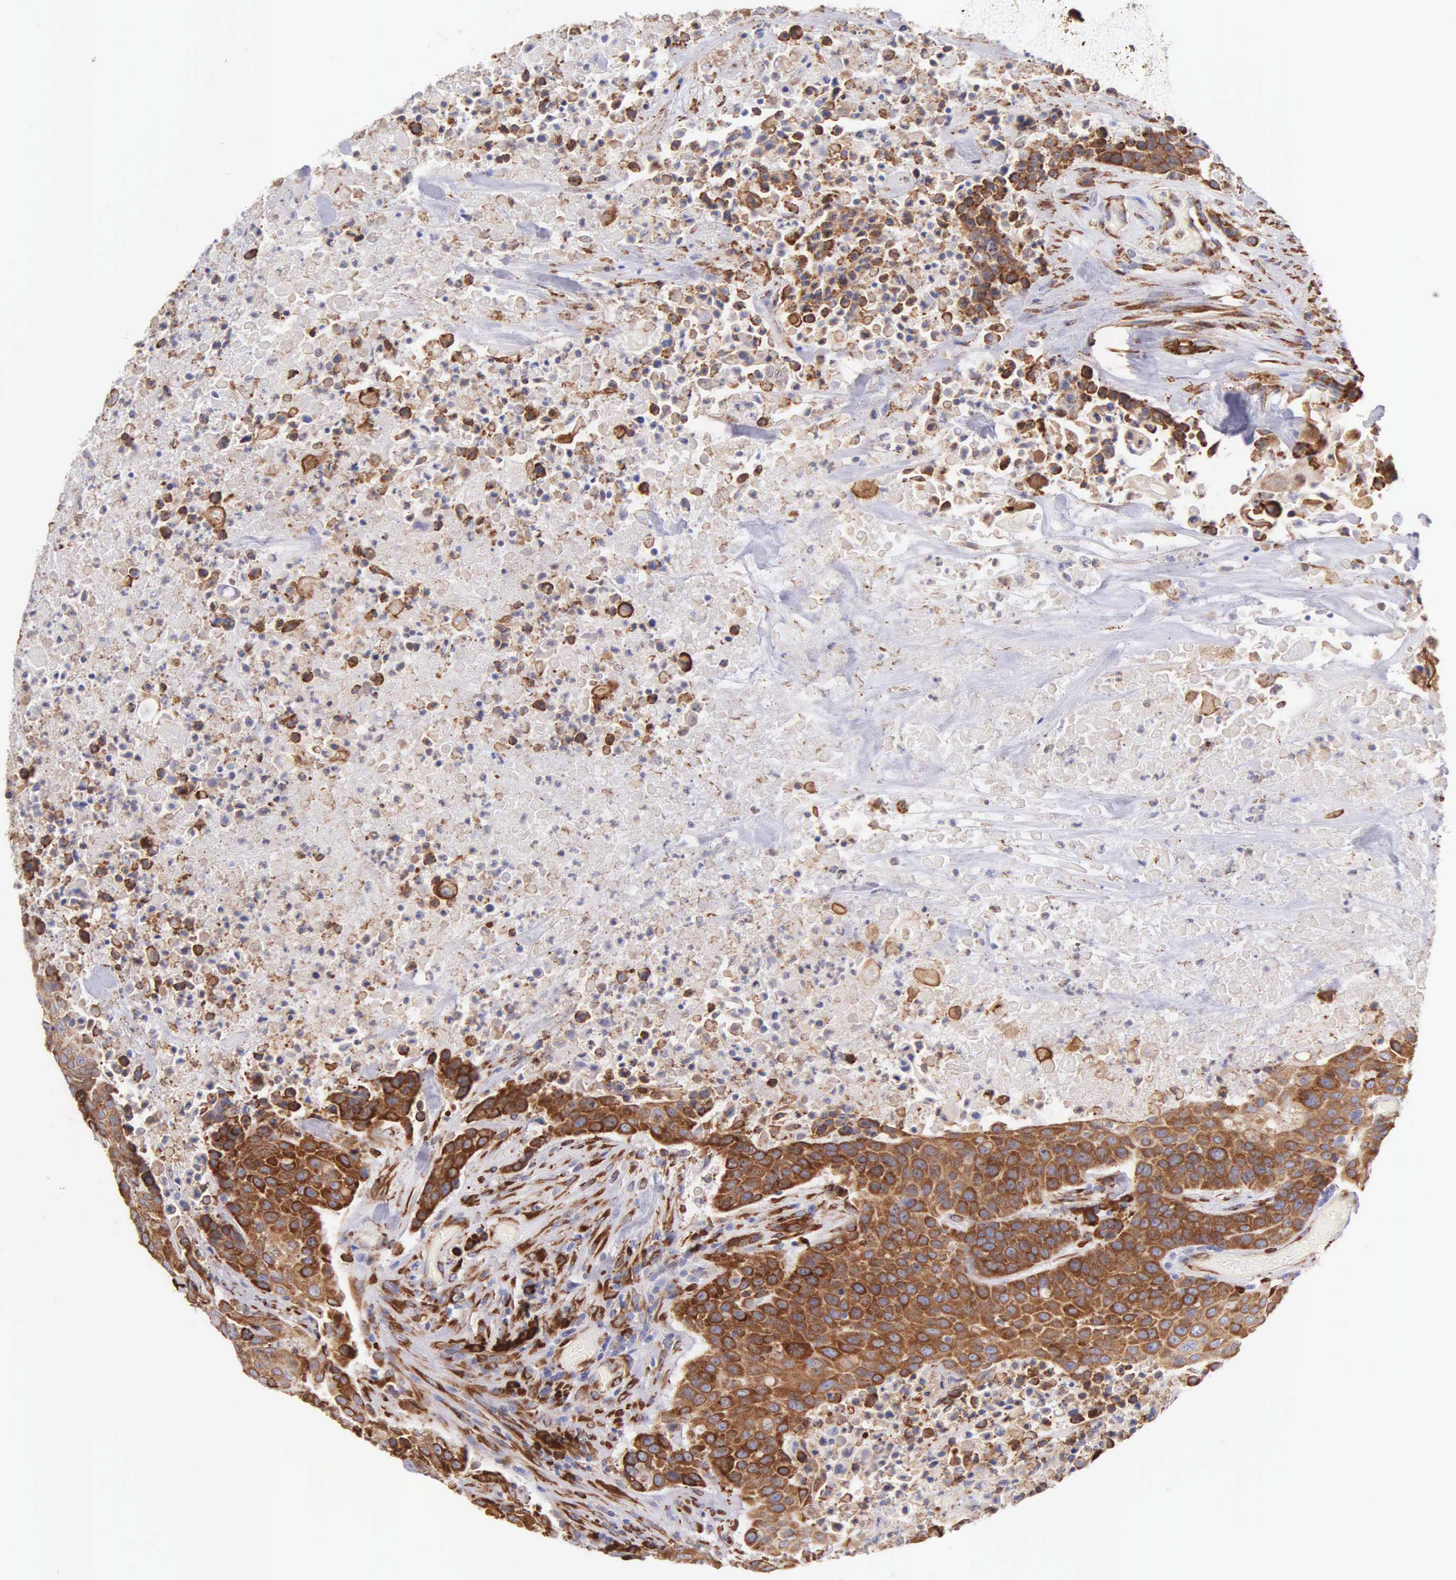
{"staining": {"intensity": "strong", "quantity": ">75%", "location": "cytoplasmic/membranous"}, "tissue": "urothelial cancer", "cell_type": "Tumor cells", "image_type": "cancer", "snomed": [{"axis": "morphology", "description": "Urothelial carcinoma, High grade"}, {"axis": "topography", "description": "Urinary bladder"}], "caption": "Immunohistochemistry (IHC) (DAB (3,3'-diaminobenzidine)) staining of human urothelial cancer exhibits strong cytoplasmic/membranous protein positivity in about >75% of tumor cells.", "gene": "CKAP4", "patient": {"sex": "male", "age": 74}}